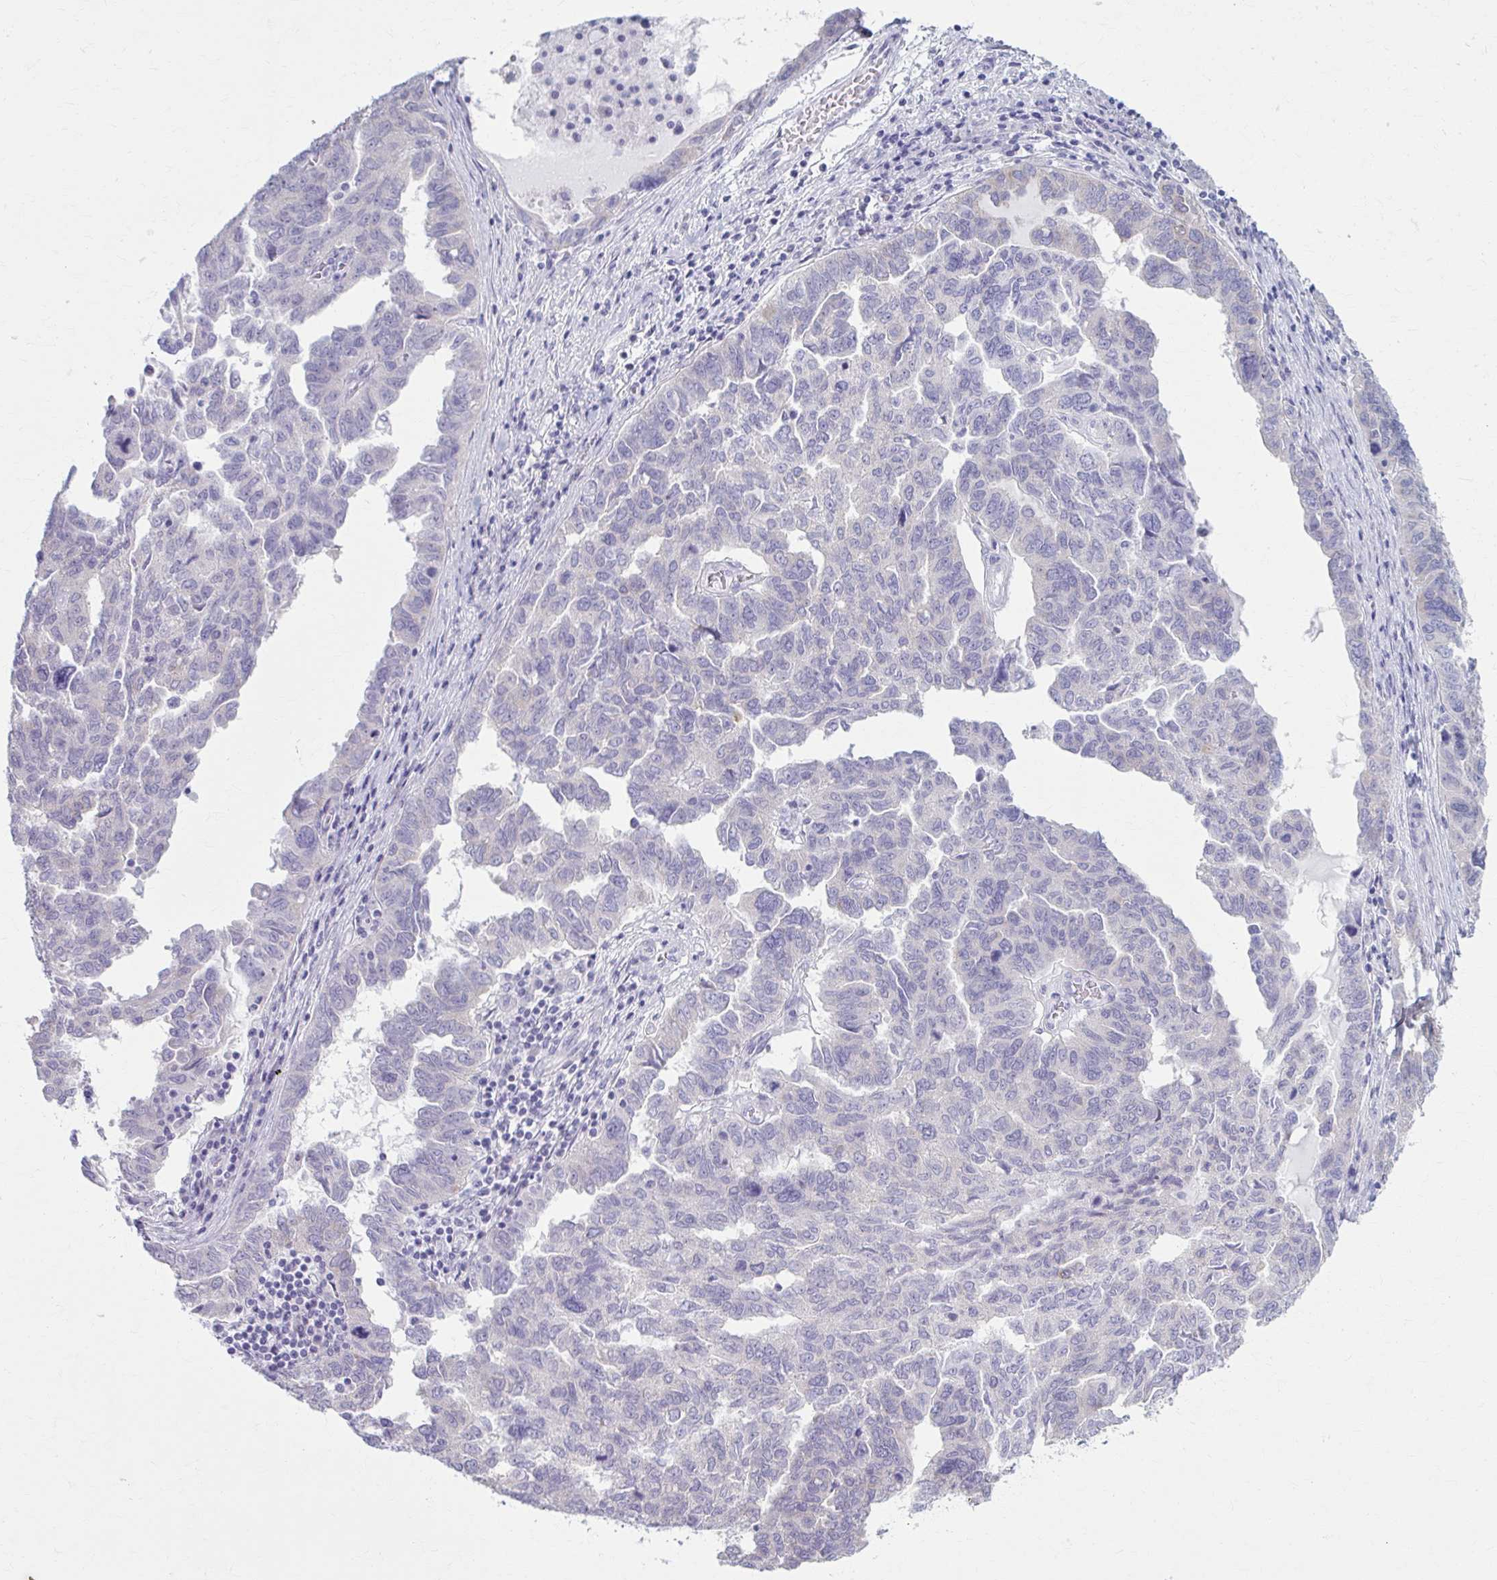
{"staining": {"intensity": "negative", "quantity": "none", "location": "none"}, "tissue": "ovarian cancer", "cell_type": "Tumor cells", "image_type": "cancer", "snomed": [{"axis": "morphology", "description": "Cystadenocarcinoma, serous, NOS"}, {"axis": "topography", "description": "Ovary"}], "caption": "Image shows no protein positivity in tumor cells of serous cystadenocarcinoma (ovarian) tissue.", "gene": "PRKRA", "patient": {"sex": "female", "age": 64}}